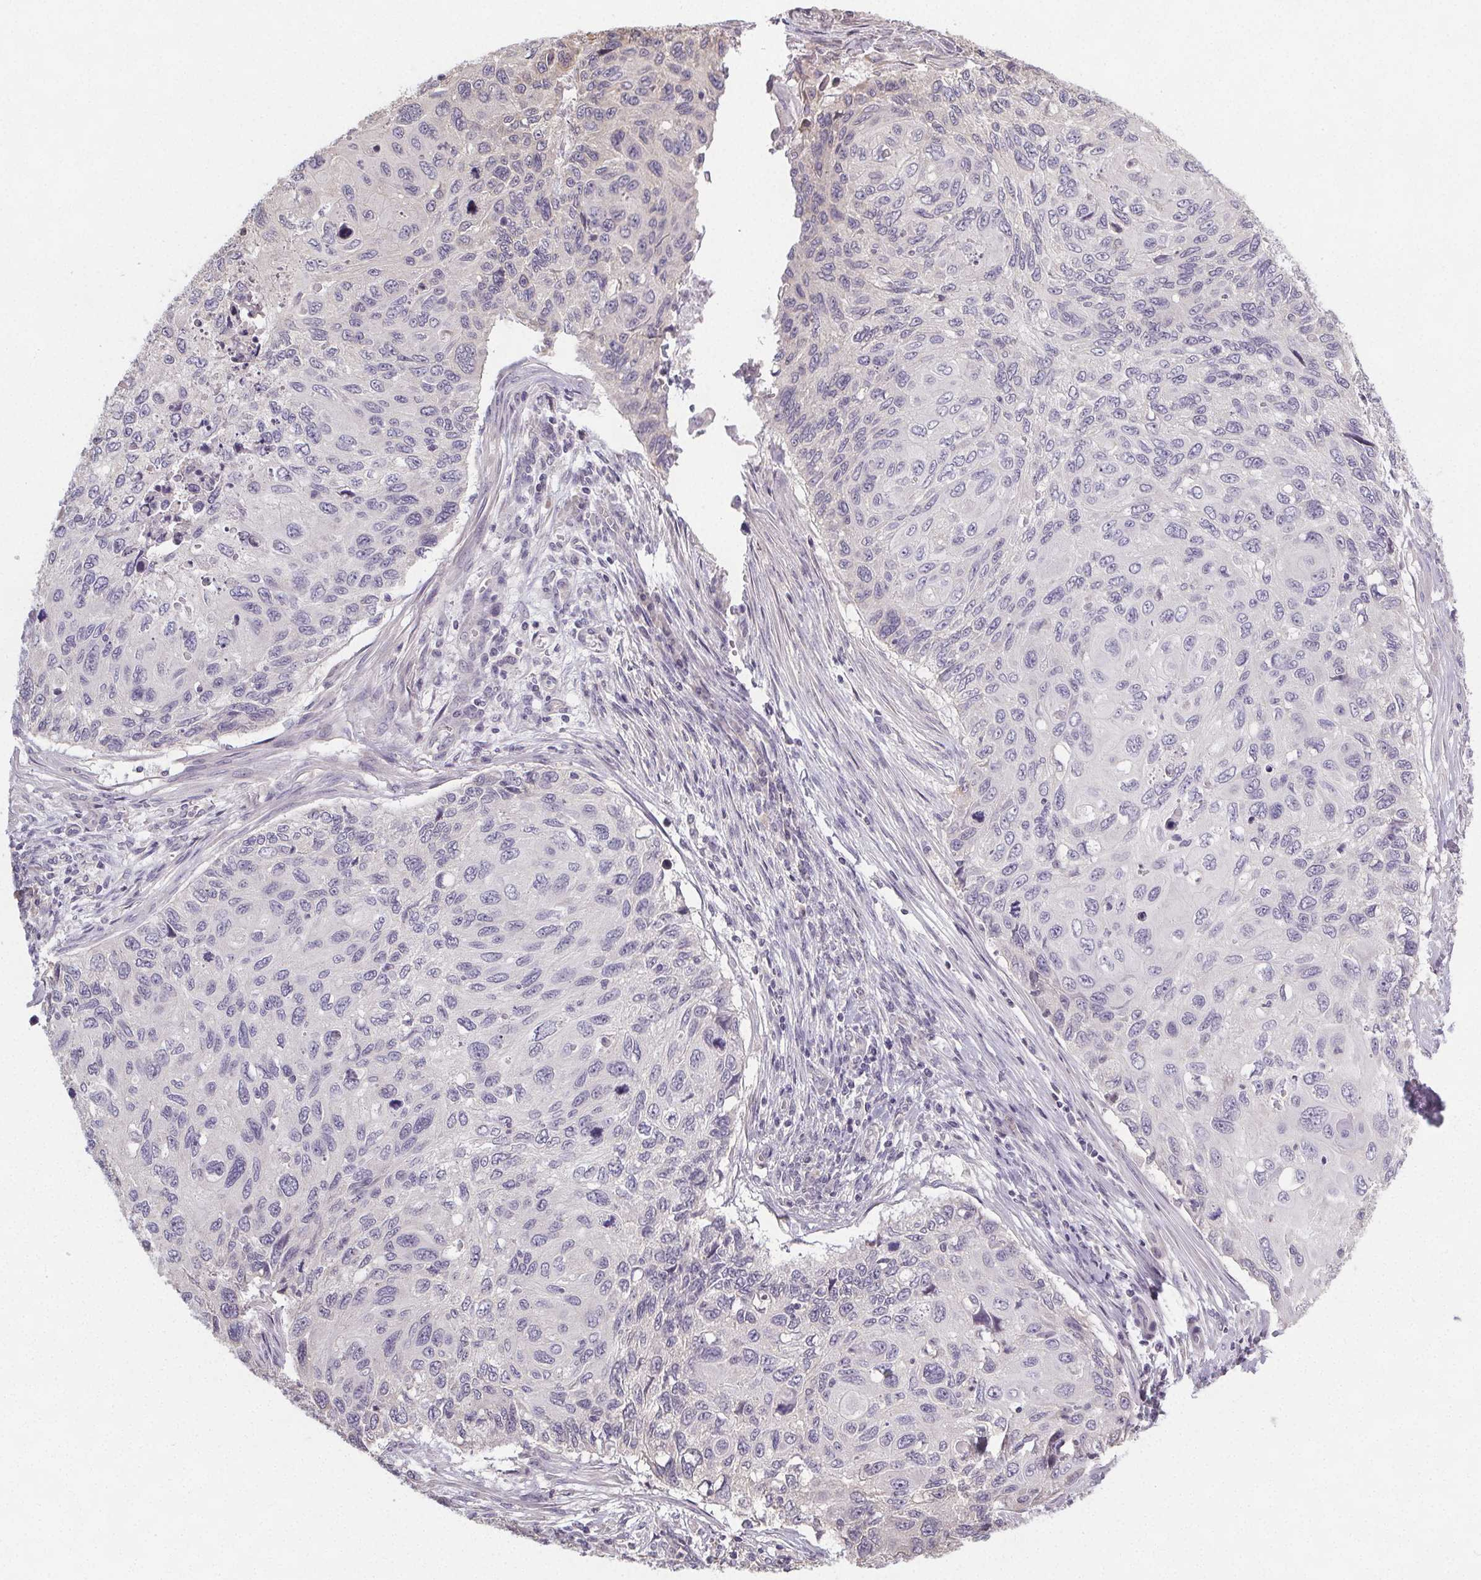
{"staining": {"intensity": "negative", "quantity": "none", "location": "none"}, "tissue": "cervical cancer", "cell_type": "Tumor cells", "image_type": "cancer", "snomed": [{"axis": "morphology", "description": "Squamous cell carcinoma, NOS"}, {"axis": "topography", "description": "Cervix"}], "caption": "Cervical squamous cell carcinoma was stained to show a protein in brown. There is no significant staining in tumor cells.", "gene": "SLC26A2", "patient": {"sex": "female", "age": 70}}